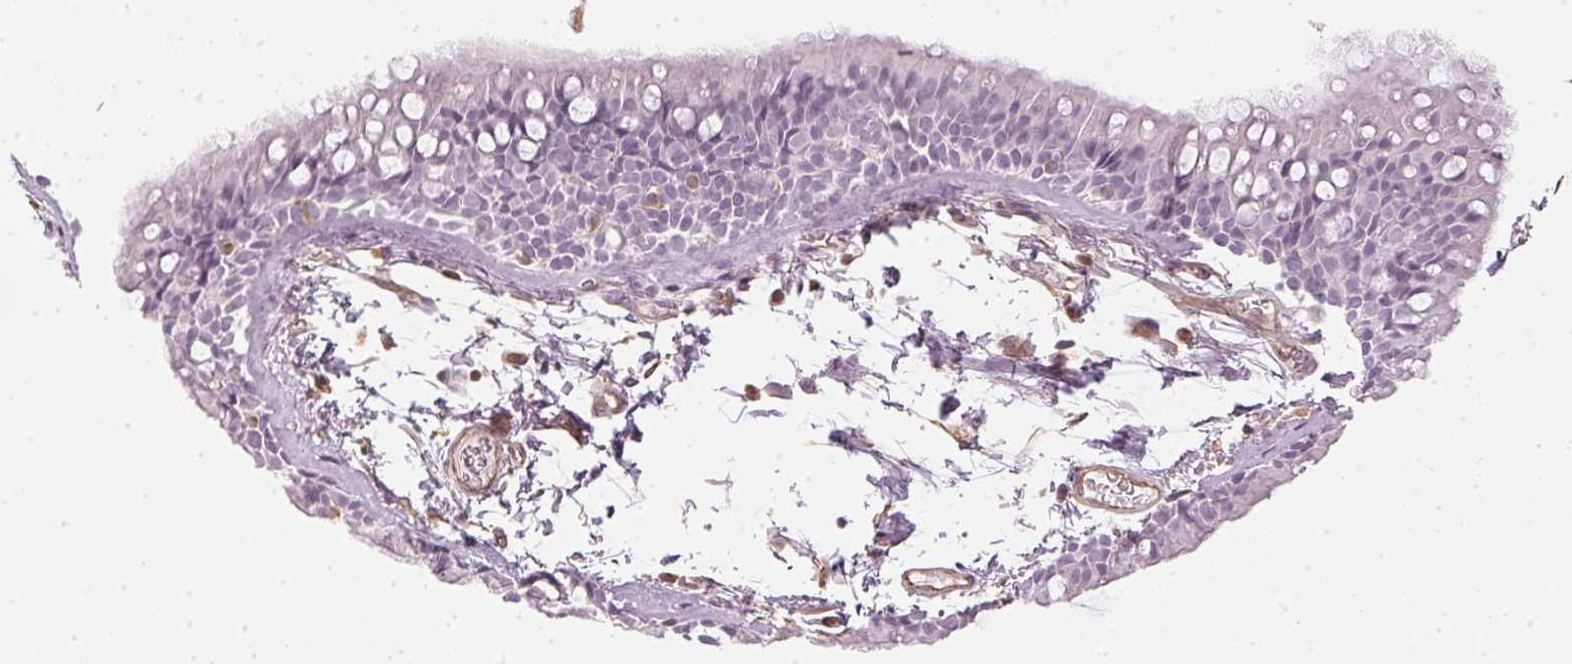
{"staining": {"intensity": "negative", "quantity": "none", "location": "none"}, "tissue": "bronchus", "cell_type": "Respiratory epithelial cells", "image_type": "normal", "snomed": [{"axis": "morphology", "description": "Normal tissue, NOS"}, {"axis": "topography", "description": "Cartilage tissue"}, {"axis": "topography", "description": "Bronchus"}], "caption": "DAB immunohistochemical staining of benign human bronchus demonstrates no significant staining in respiratory epithelial cells.", "gene": "APLP1", "patient": {"sex": "female", "age": 79}}